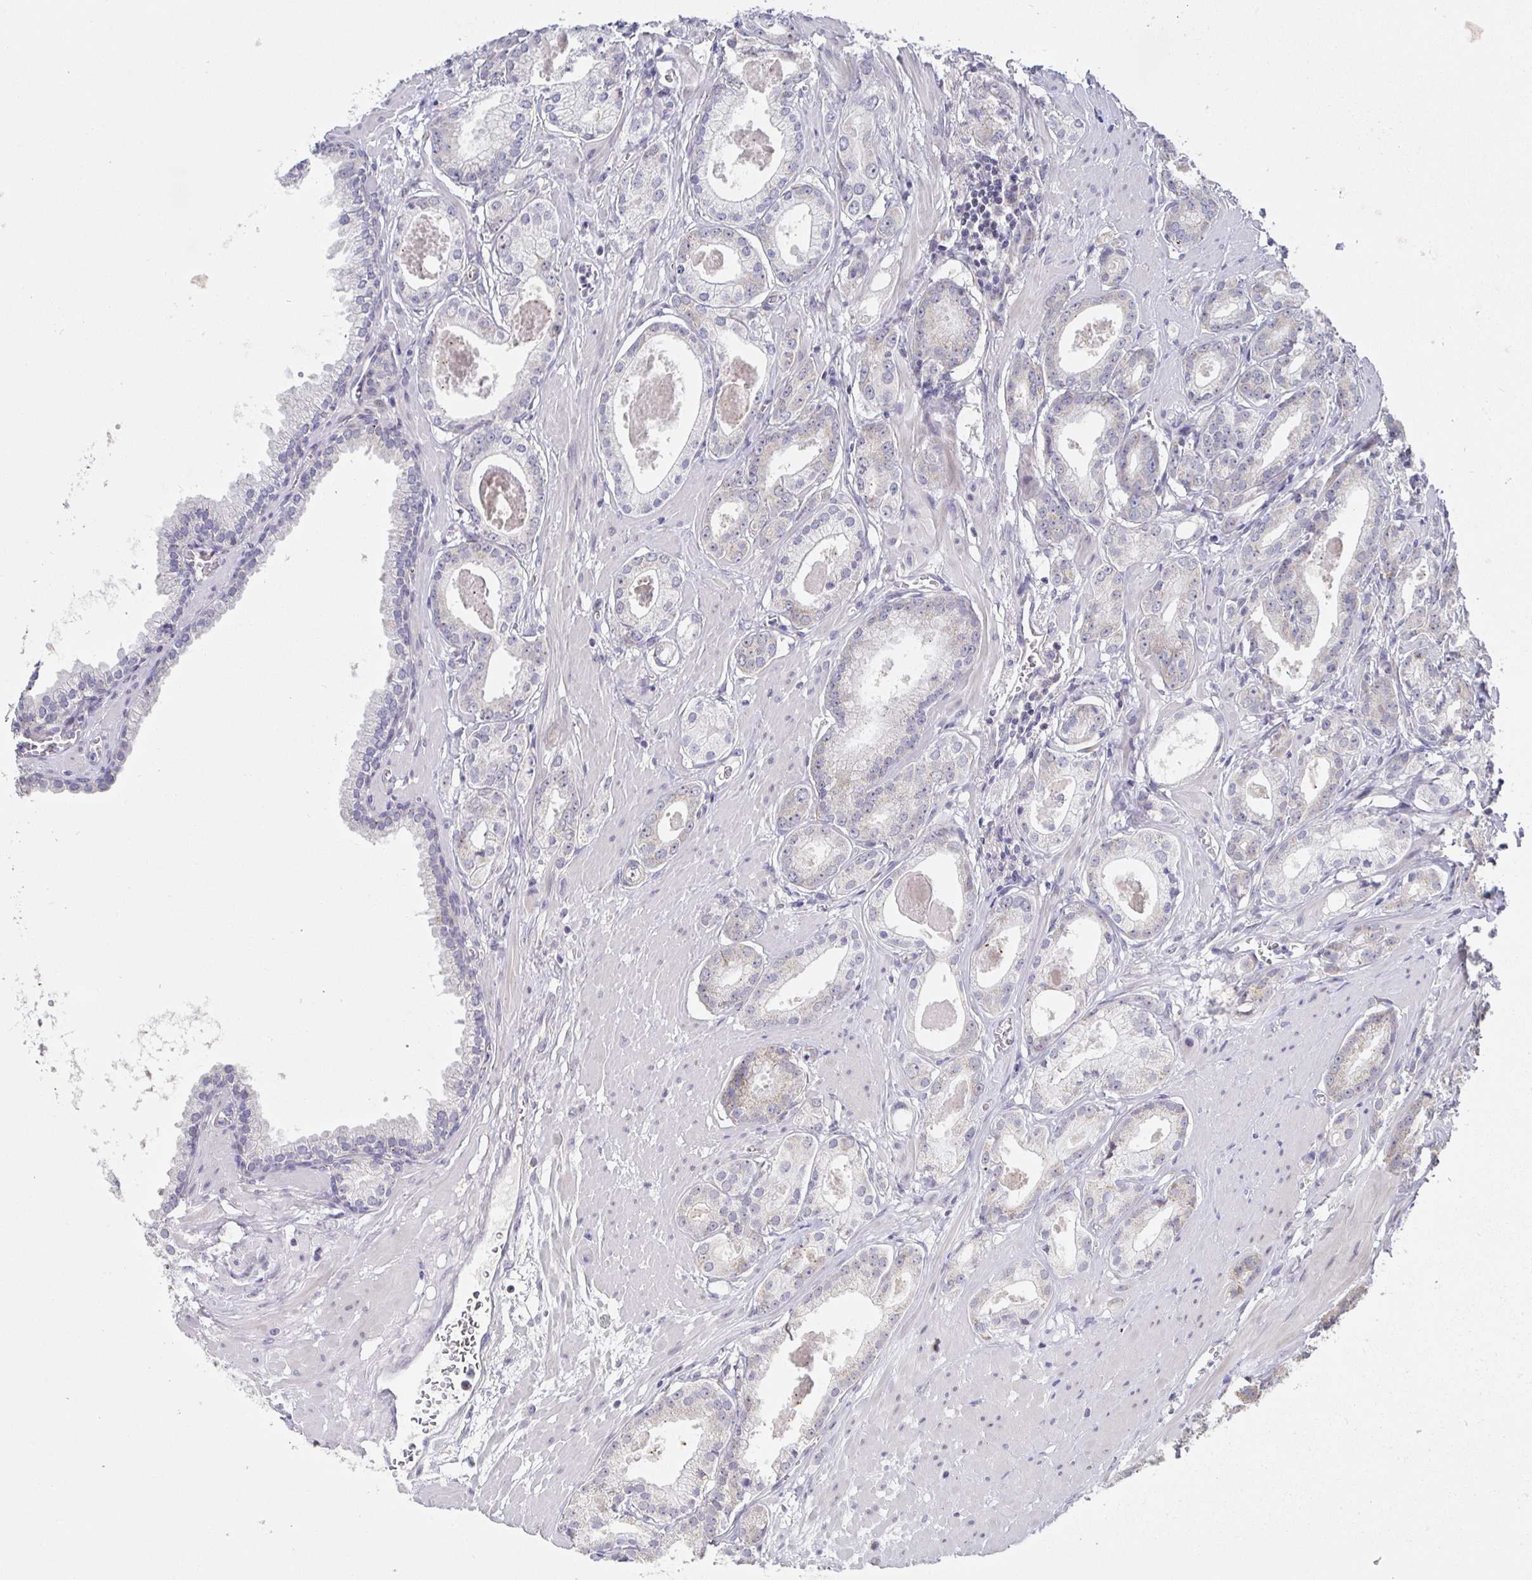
{"staining": {"intensity": "negative", "quantity": "none", "location": "none"}, "tissue": "prostate cancer", "cell_type": "Tumor cells", "image_type": "cancer", "snomed": [{"axis": "morphology", "description": "Adenocarcinoma, NOS"}, {"axis": "morphology", "description": "Adenocarcinoma, Low grade"}, {"axis": "topography", "description": "Prostate"}], "caption": "An image of prostate cancer stained for a protein exhibits no brown staining in tumor cells. (Immunohistochemistry, brightfield microscopy, high magnification).", "gene": "CIT", "patient": {"sex": "male", "age": 64}}